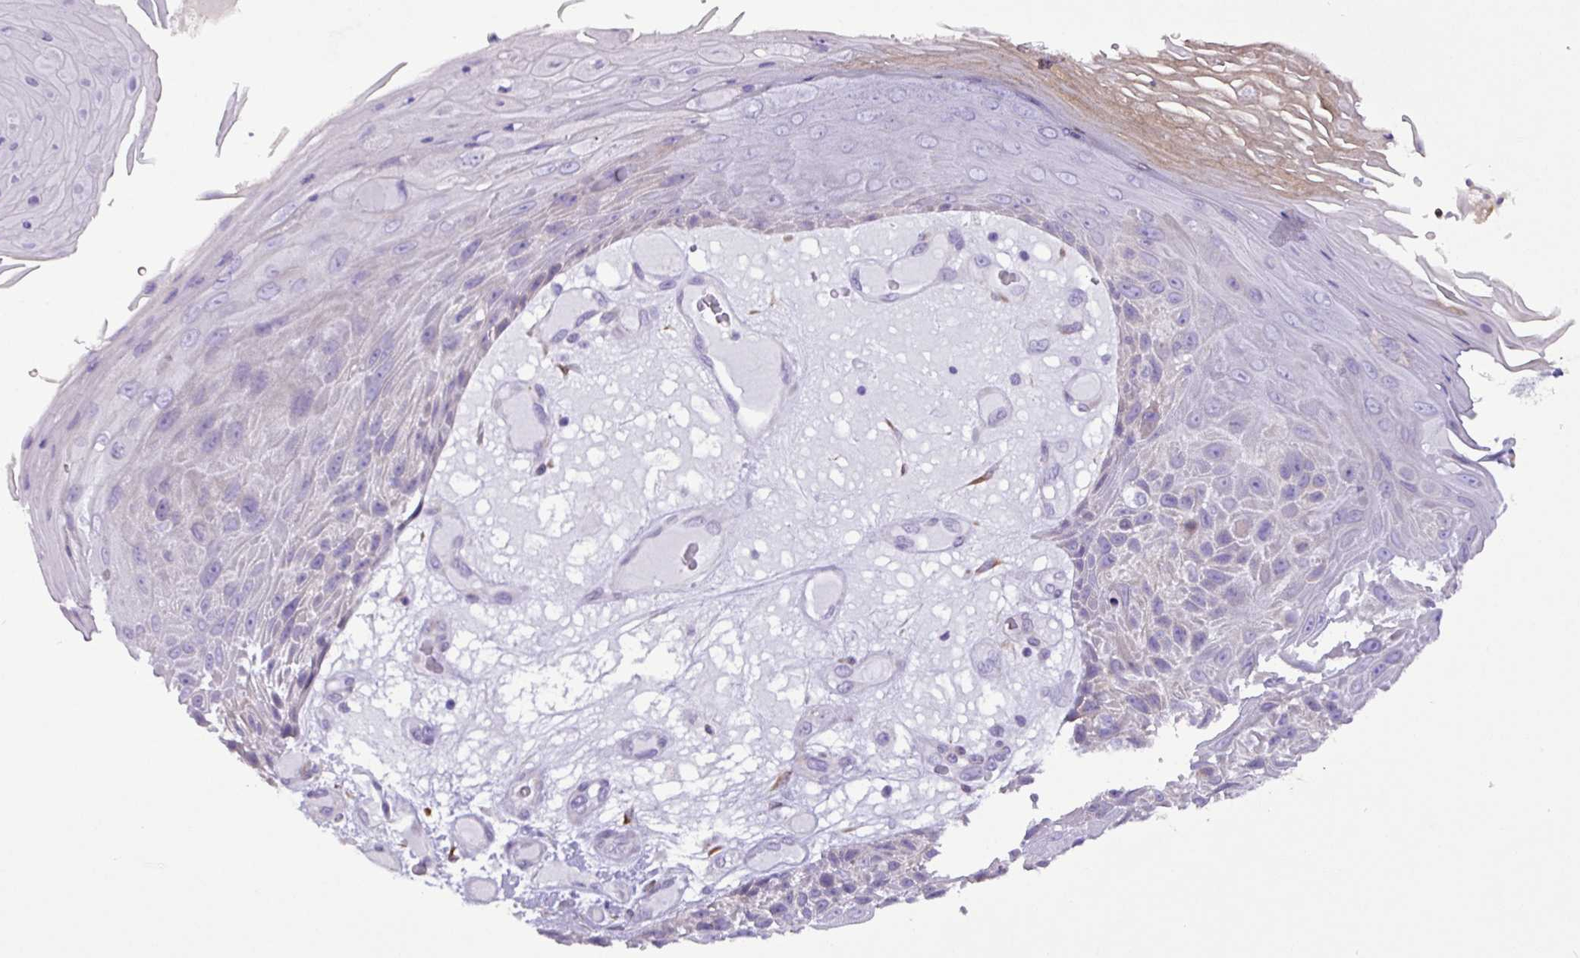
{"staining": {"intensity": "negative", "quantity": "none", "location": "none"}, "tissue": "skin cancer", "cell_type": "Tumor cells", "image_type": "cancer", "snomed": [{"axis": "morphology", "description": "Squamous cell carcinoma, NOS"}, {"axis": "topography", "description": "Skin"}], "caption": "DAB (3,3'-diaminobenzidine) immunohistochemical staining of skin squamous cell carcinoma reveals no significant expression in tumor cells.", "gene": "SLC38A1", "patient": {"sex": "female", "age": 88}}